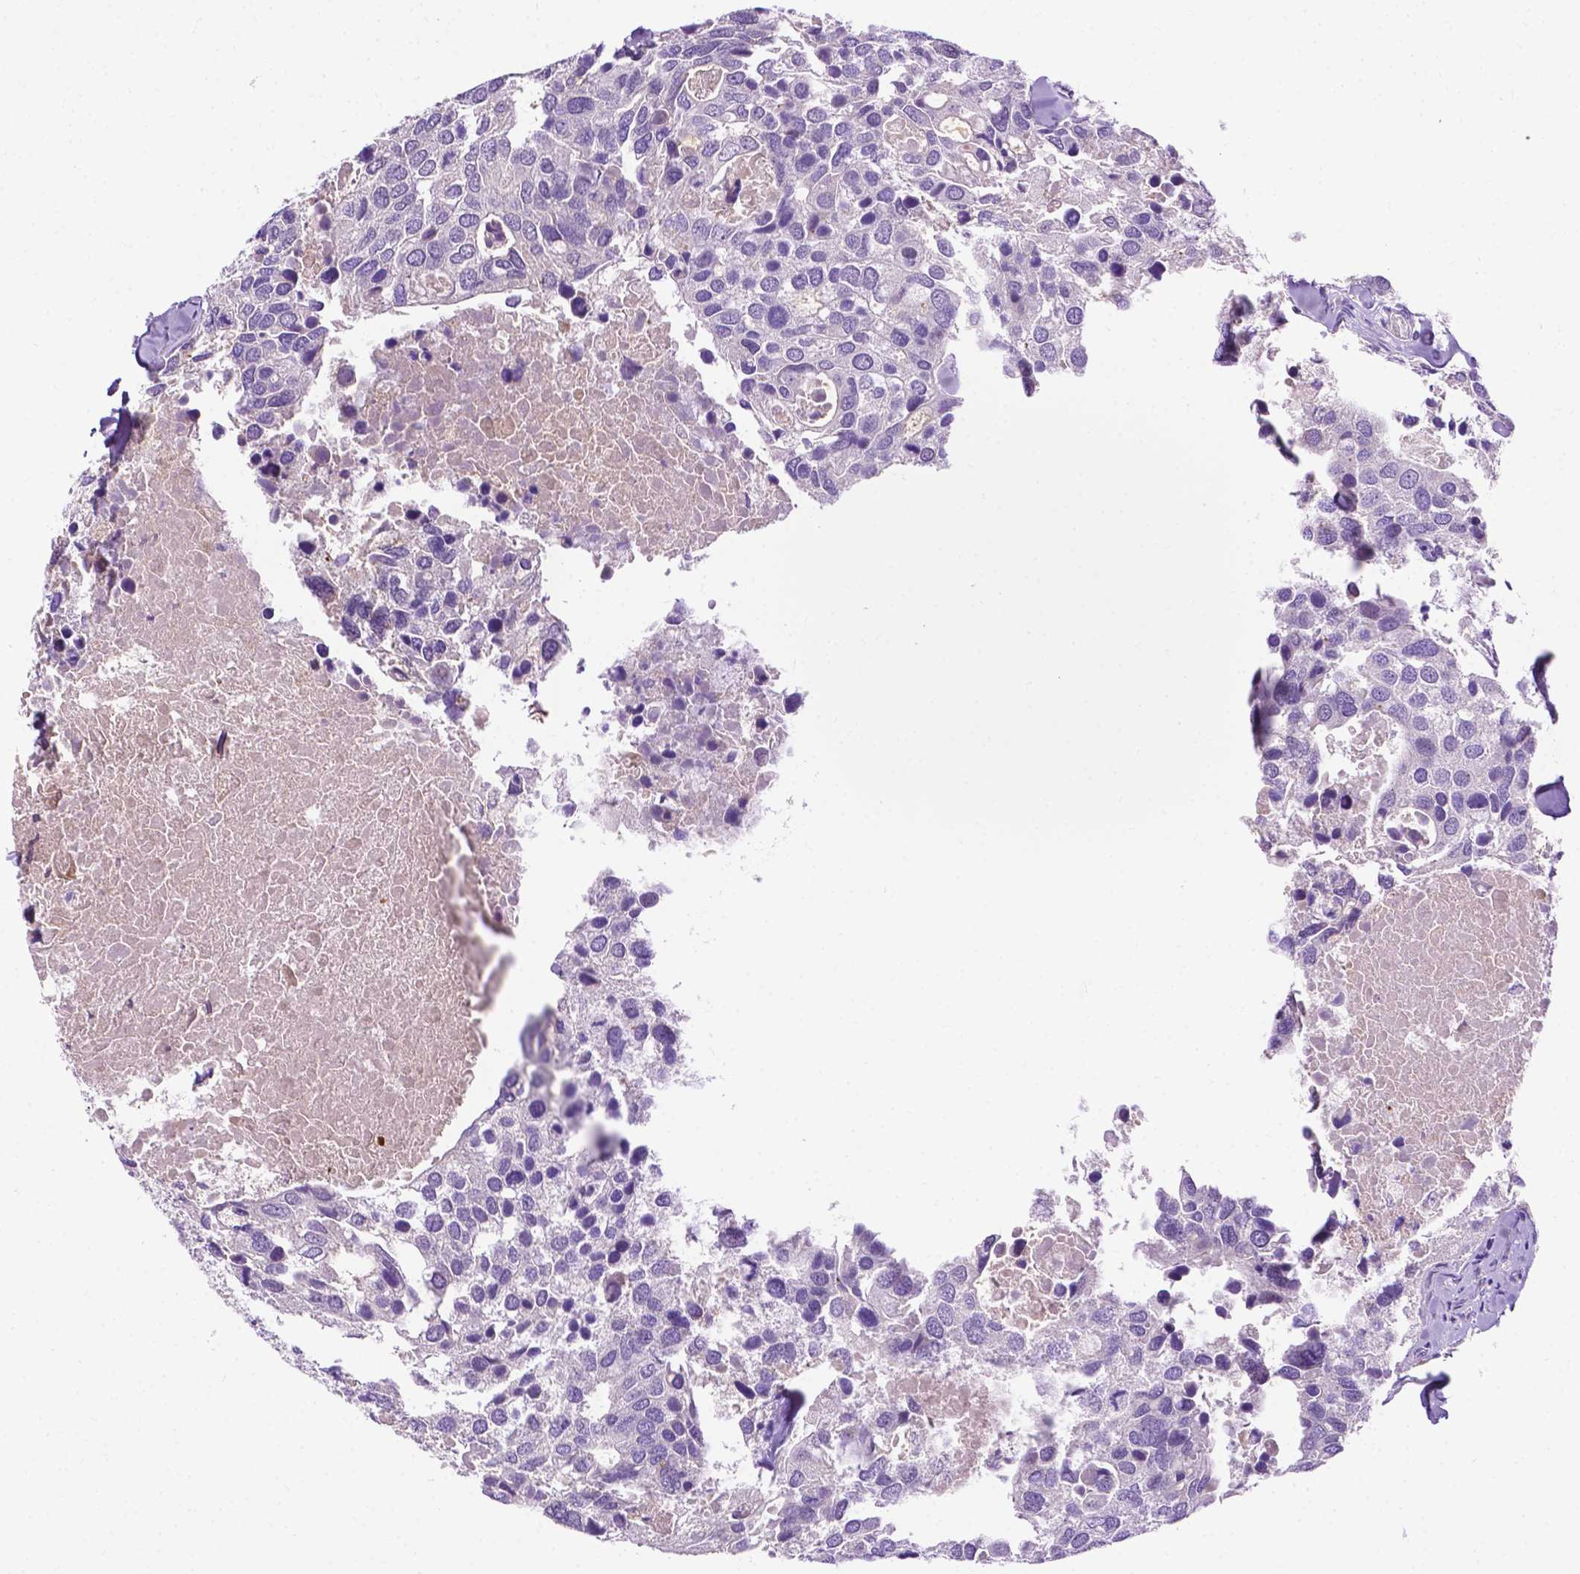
{"staining": {"intensity": "negative", "quantity": "none", "location": "none"}, "tissue": "breast cancer", "cell_type": "Tumor cells", "image_type": "cancer", "snomed": [{"axis": "morphology", "description": "Duct carcinoma"}, {"axis": "topography", "description": "Breast"}], "caption": "Human breast intraductal carcinoma stained for a protein using immunohistochemistry reveals no expression in tumor cells.", "gene": "MMP27", "patient": {"sex": "female", "age": 83}}